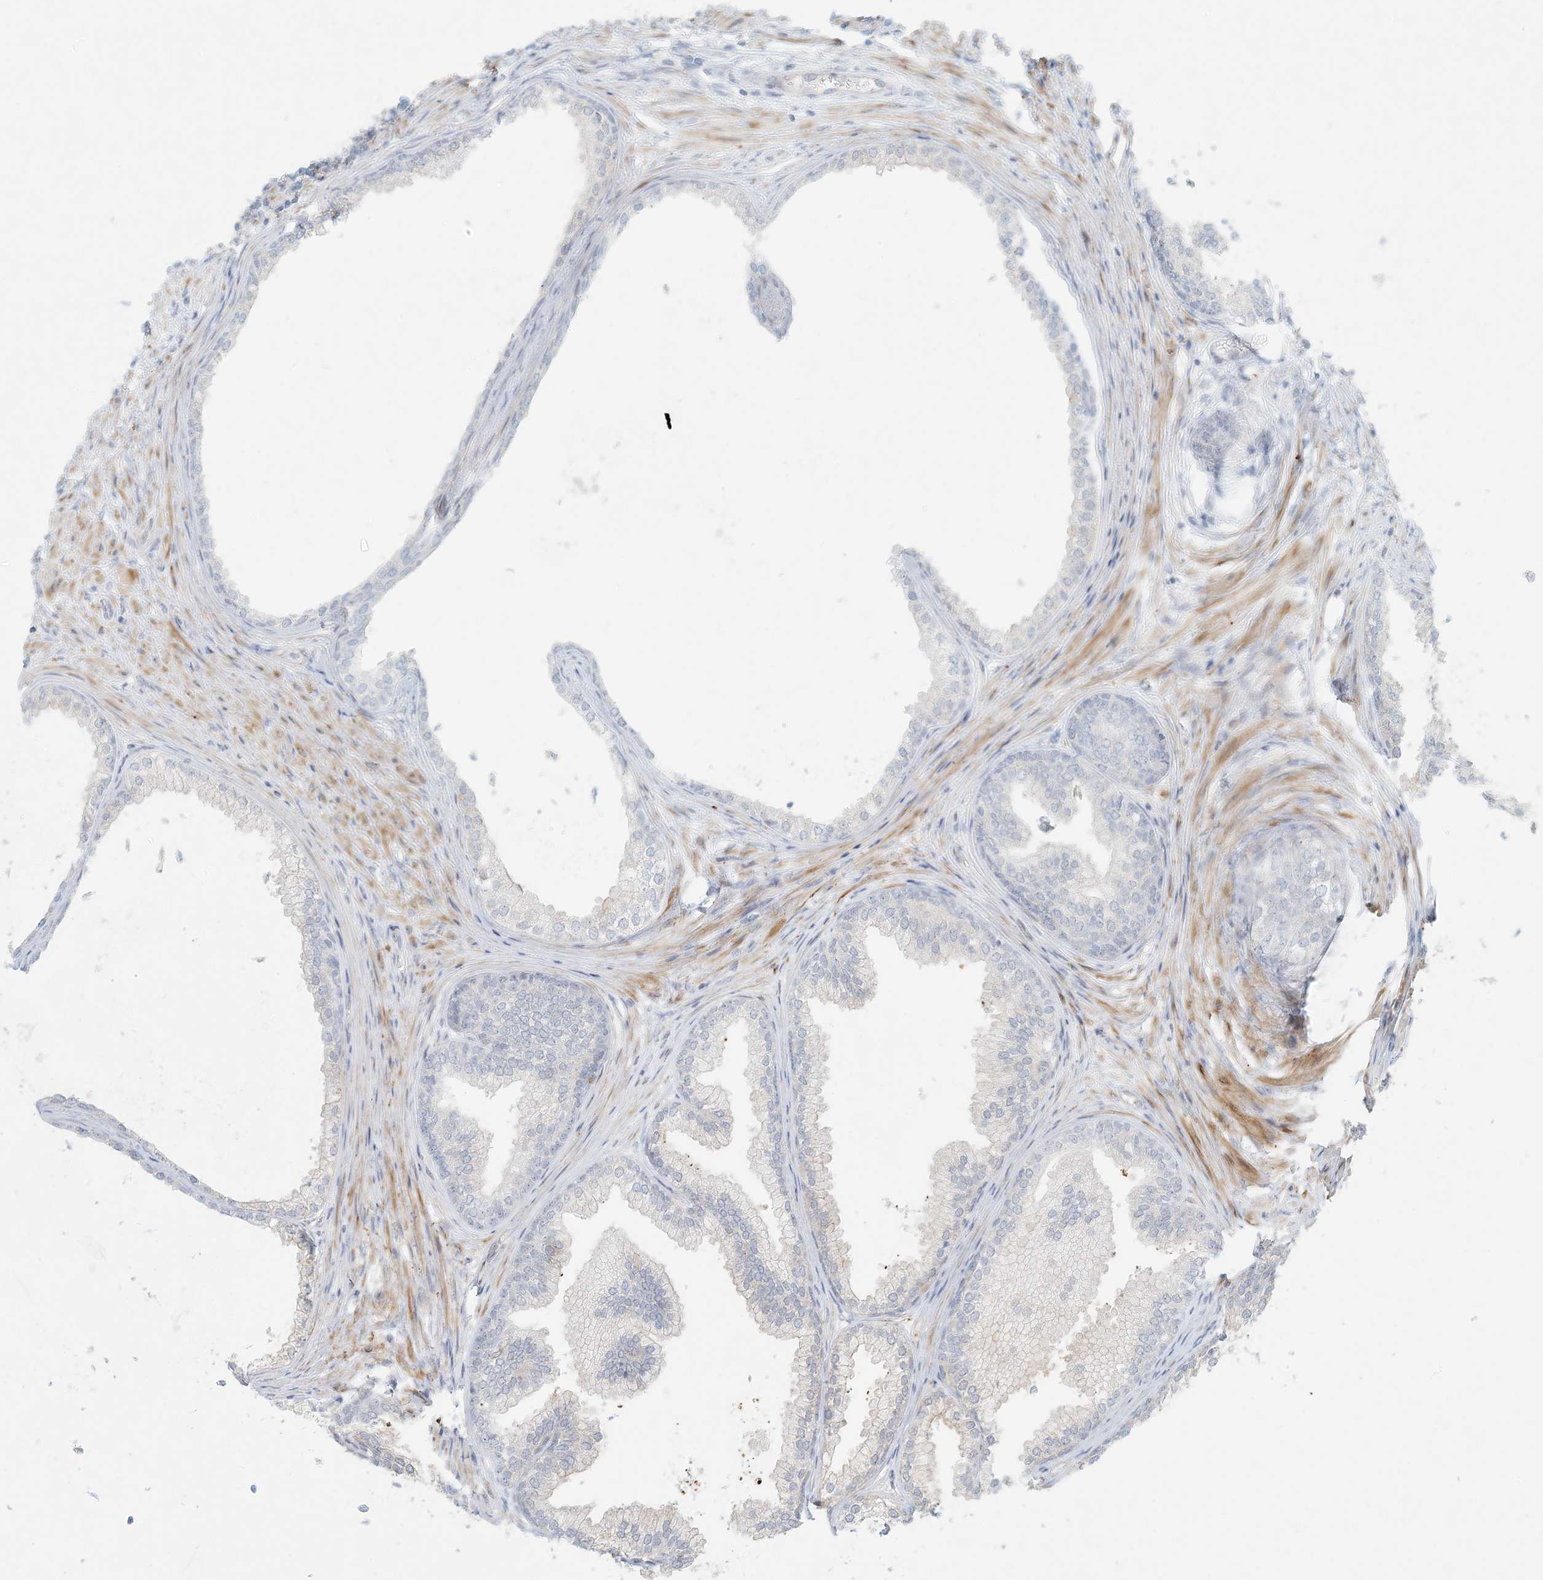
{"staining": {"intensity": "strong", "quantity": "<25%", "location": "cytoplasmic/membranous"}, "tissue": "prostate", "cell_type": "Glandular cells", "image_type": "normal", "snomed": [{"axis": "morphology", "description": "Normal tissue, NOS"}, {"axis": "topography", "description": "Prostate"}], "caption": "Immunohistochemistry (IHC) micrograph of unremarkable prostate: prostate stained using immunohistochemistry displays medium levels of strong protein expression localized specifically in the cytoplasmic/membranous of glandular cells, appearing as a cytoplasmic/membranous brown color.", "gene": "BCORL1", "patient": {"sex": "male", "age": 76}}